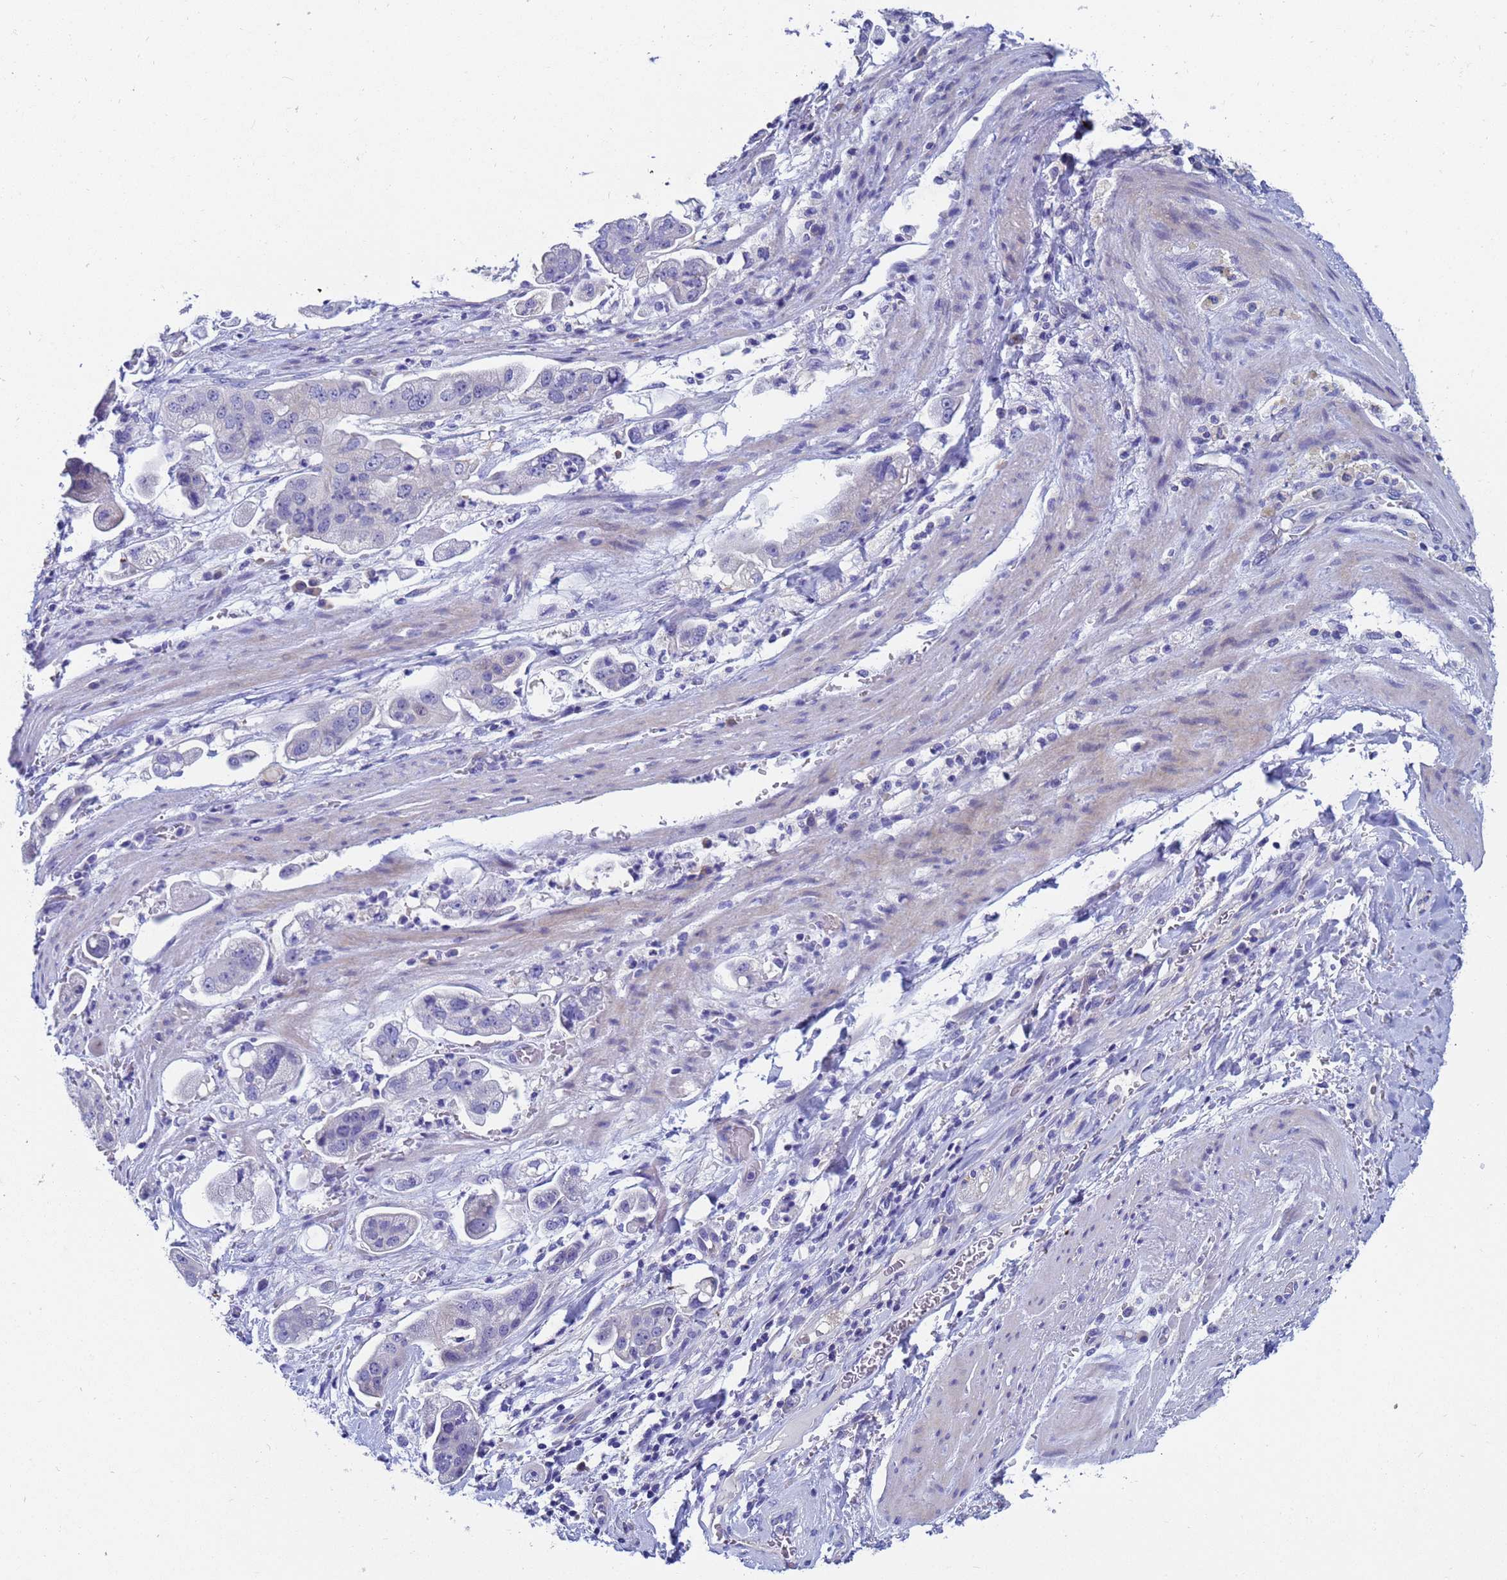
{"staining": {"intensity": "negative", "quantity": "none", "location": "none"}, "tissue": "stomach cancer", "cell_type": "Tumor cells", "image_type": "cancer", "snomed": [{"axis": "morphology", "description": "Adenocarcinoma, NOS"}, {"axis": "topography", "description": "Stomach"}], "caption": "The immunohistochemistry (IHC) histopathology image has no significant staining in tumor cells of adenocarcinoma (stomach) tissue.", "gene": "UBE2O", "patient": {"sex": "male", "age": 62}}